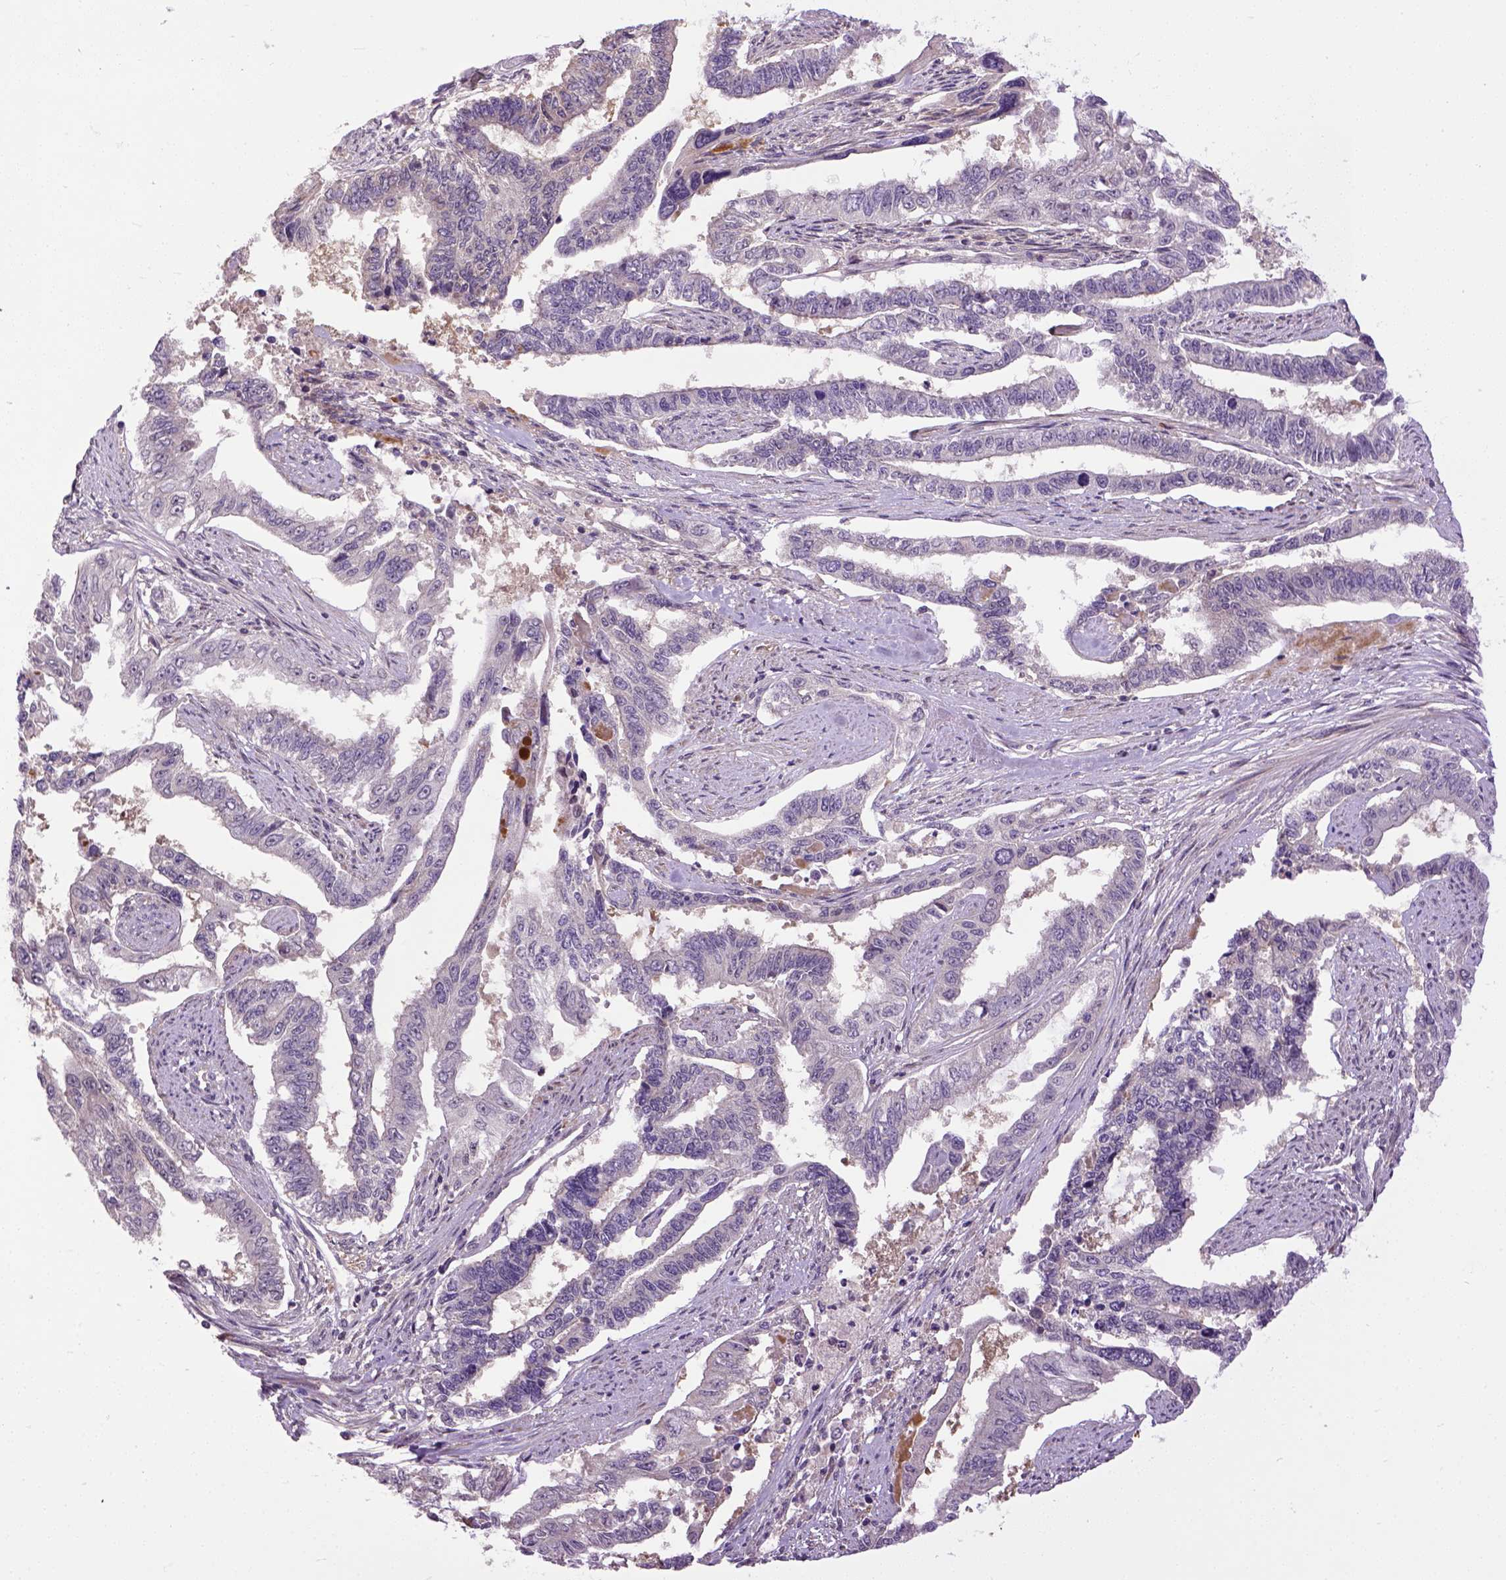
{"staining": {"intensity": "negative", "quantity": "none", "location": "none"}, "tissue": "endometrial cancer", "cell_type": "Tumor cells", "image_type": "cancer", "snomed": [{"axis": "morphology", "description": "Adenocarcinoma, NOS"}, {"axis": "topography", "description": "Uterus"}], "caption": "The image reveals no staining of tumor cells in endometrial cancer.", "gene": "CPNE1", "patient": {"sex": "female", "age": 59}}